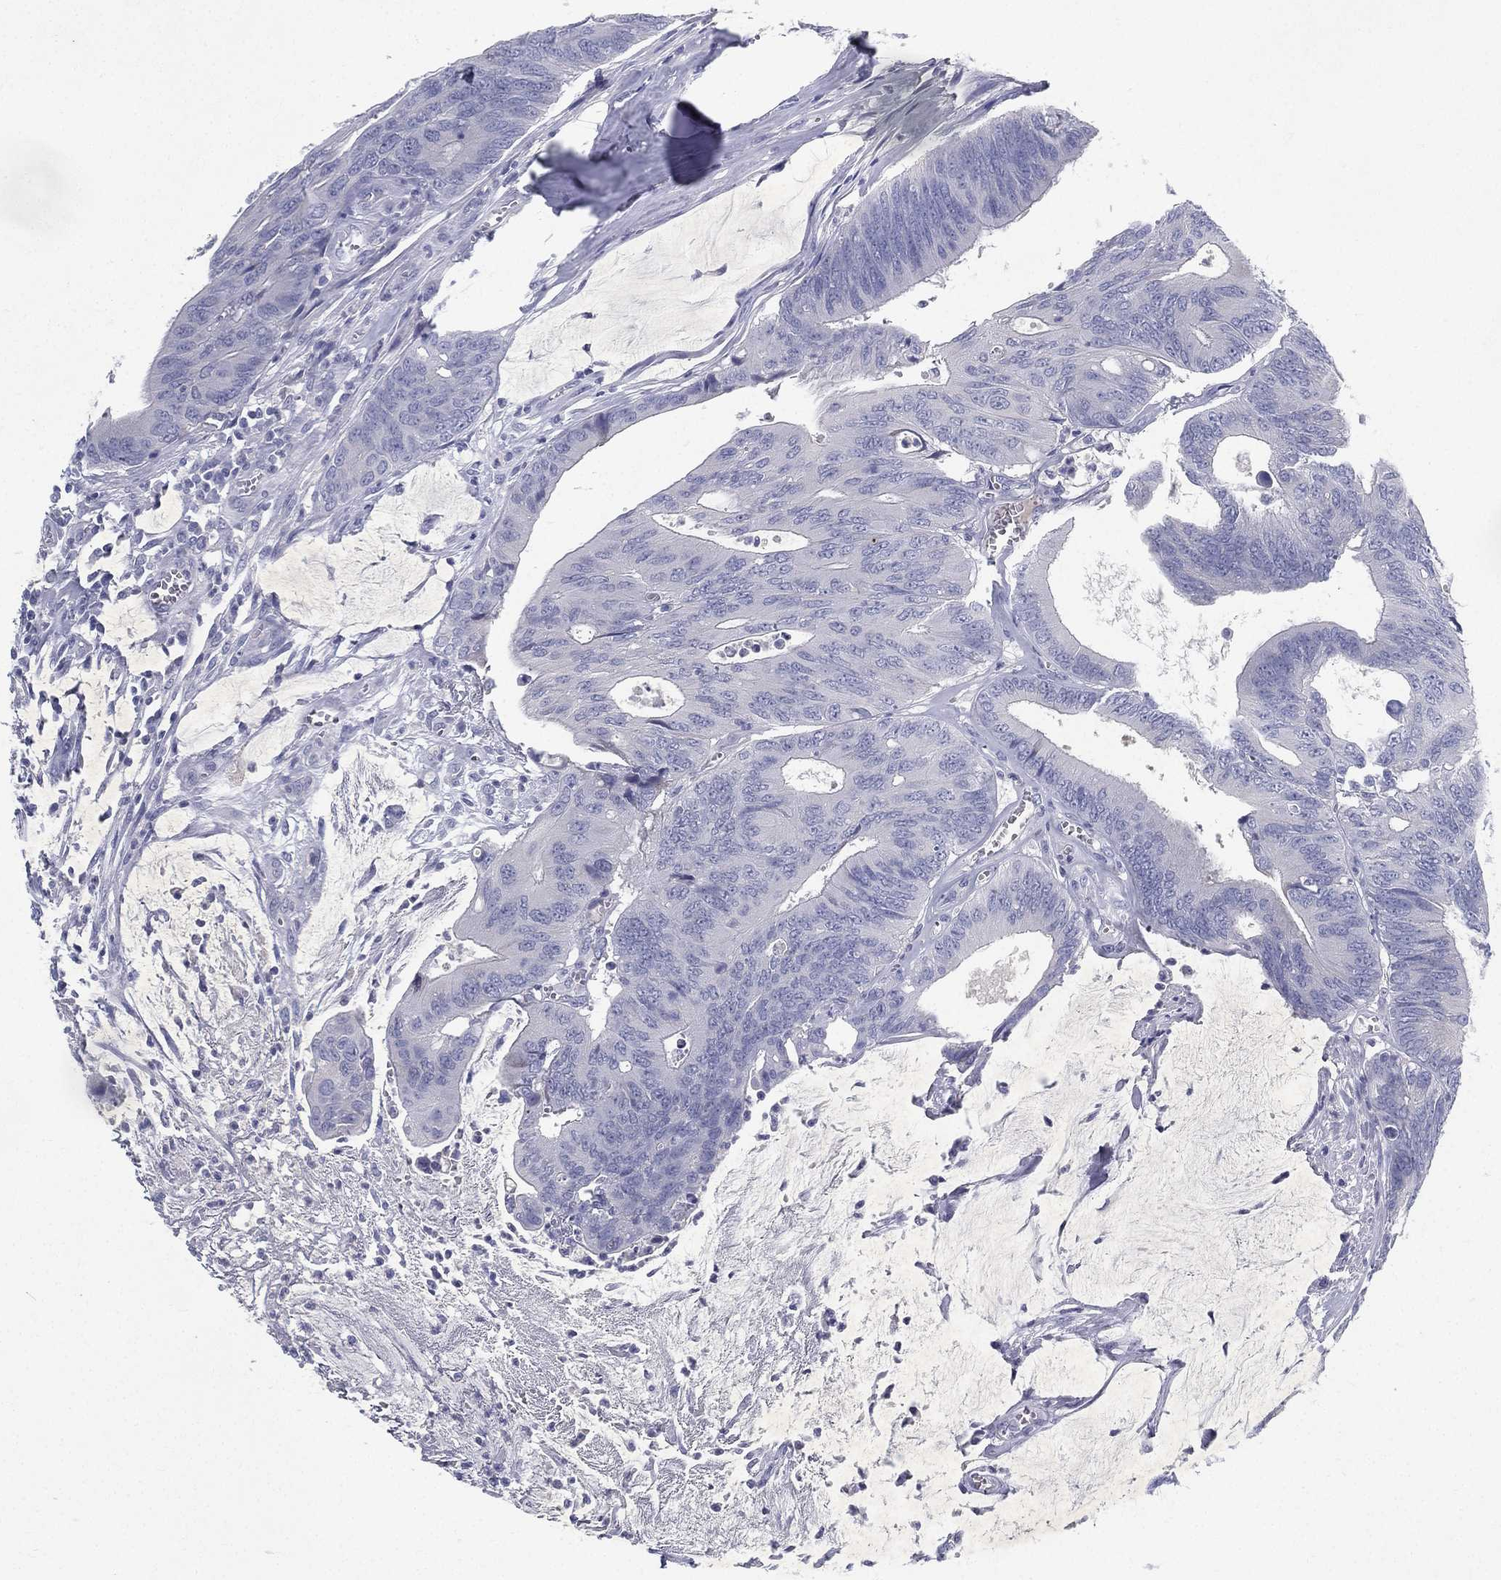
{"staining": {"intensity": "negative", "quantity": "none", "location": "none"}, "tissue": "colorectal cancer", "cell_type": "Tumor cells", "image_type": "cancer", "snomed": [{"axis": "morphology", "description": "Normal tissue, NOS"}, {"axis": "morphology", "description": "Adenocarcinoma, NOS"}, {"axis": "topography", "description": "Colon"}], "caption": "The photomicrograph shows no staining of tumor cells in colorectal cancer (adenocarcinoma).", "gene": "RGS13", "patient": {"sex": "male", "age": 65}}